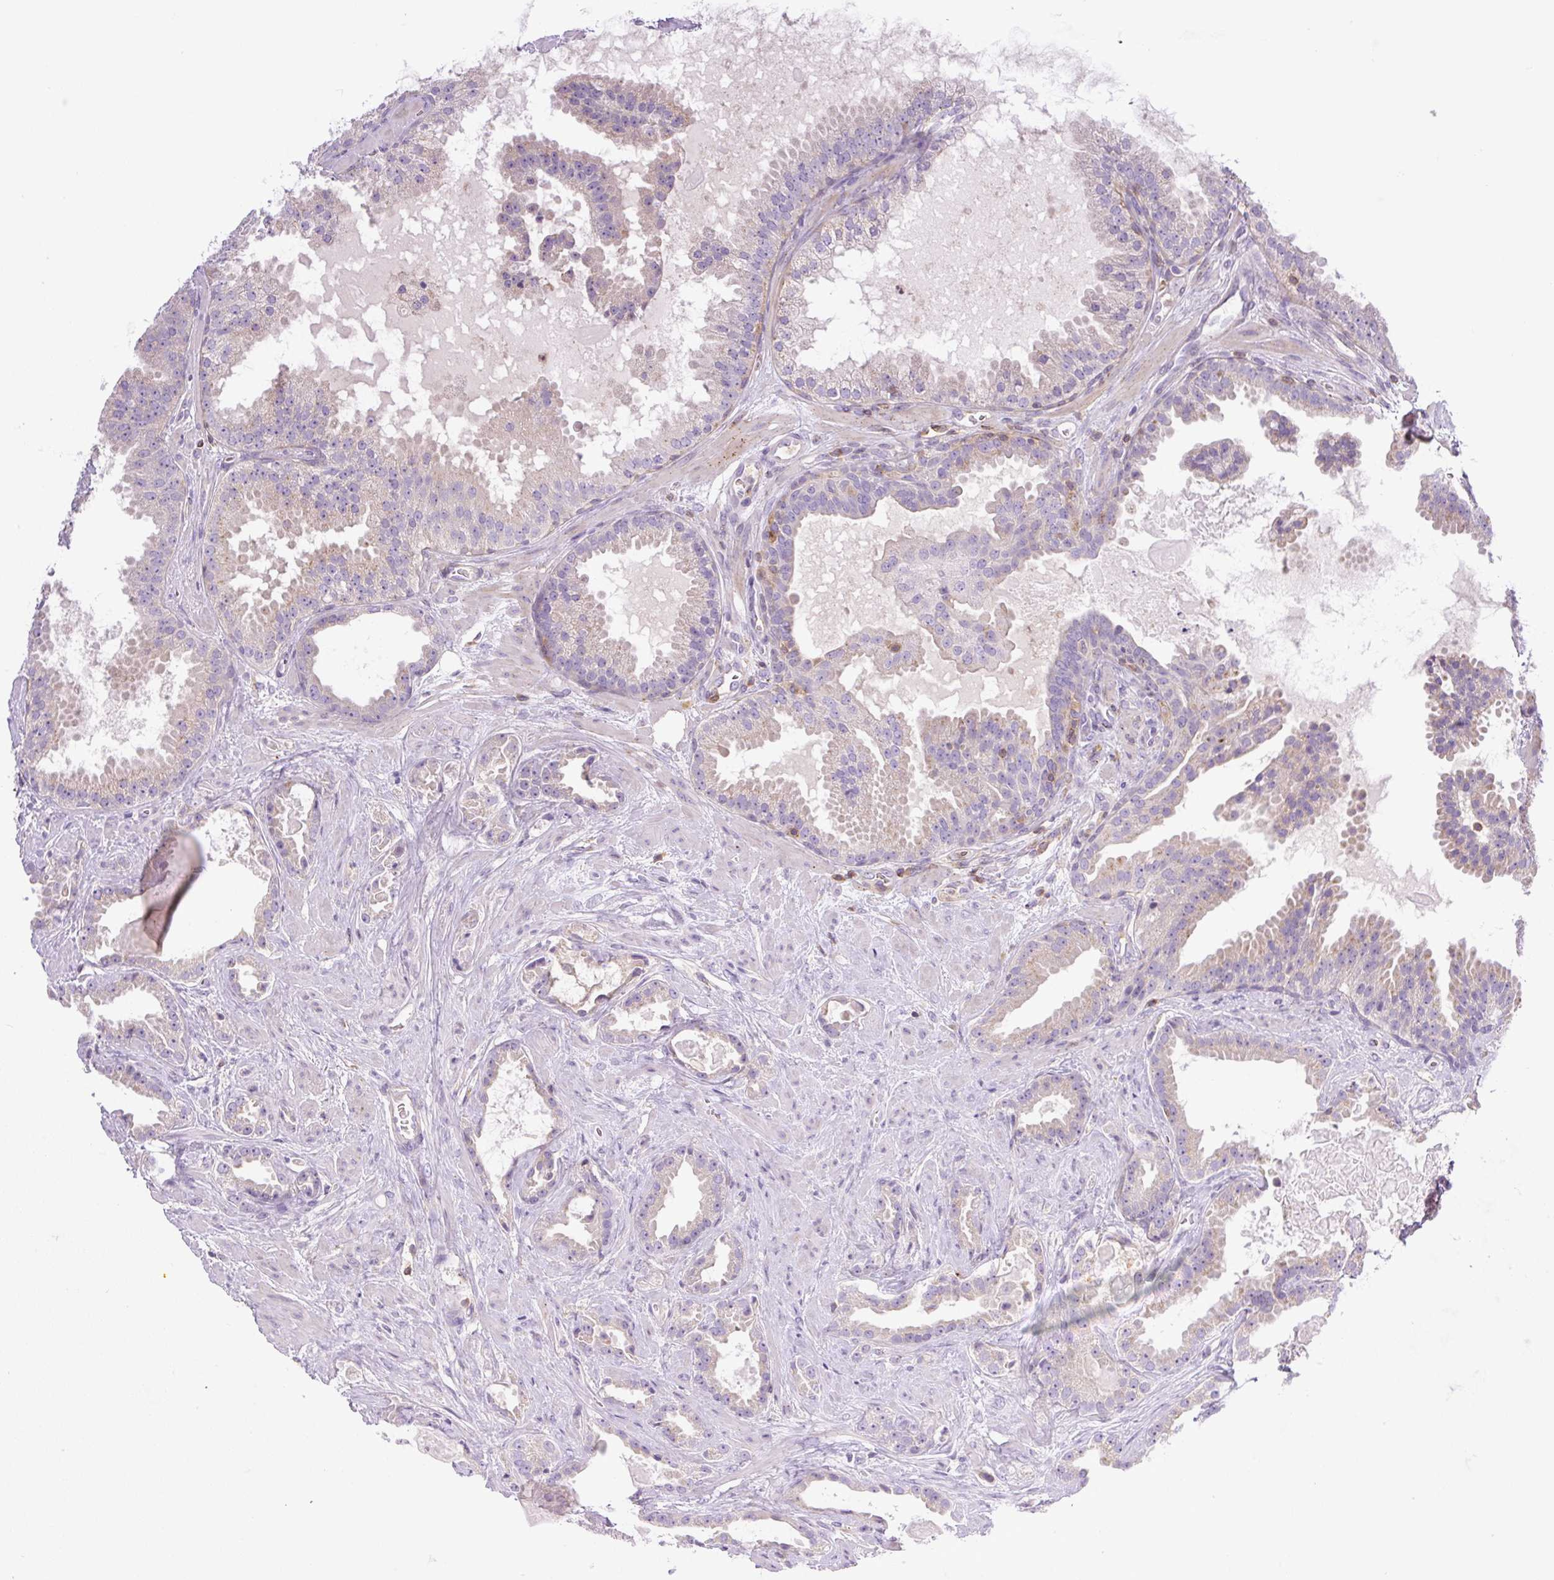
{"staining": {"intensity": "weak", "quantity": "<25%", "location": "cytoplasmic/membranous"}, "tissue": "prostate cancer", "cell_type": "Tumor cells", "image_type": "cancer", "snomed": [{"axis": "morphology", "description": "Adenocarcinoma, Low grade"}, {"axis": "topography", "description": "Prostate"}], "caption": "An immunohistochemistry photomicrograph of prostate cancer is shown. There is no staining in tumor cells of prostate cancer.", "gene": "PIP5KL1", "patient": {"sex": "male", "age": 62}}